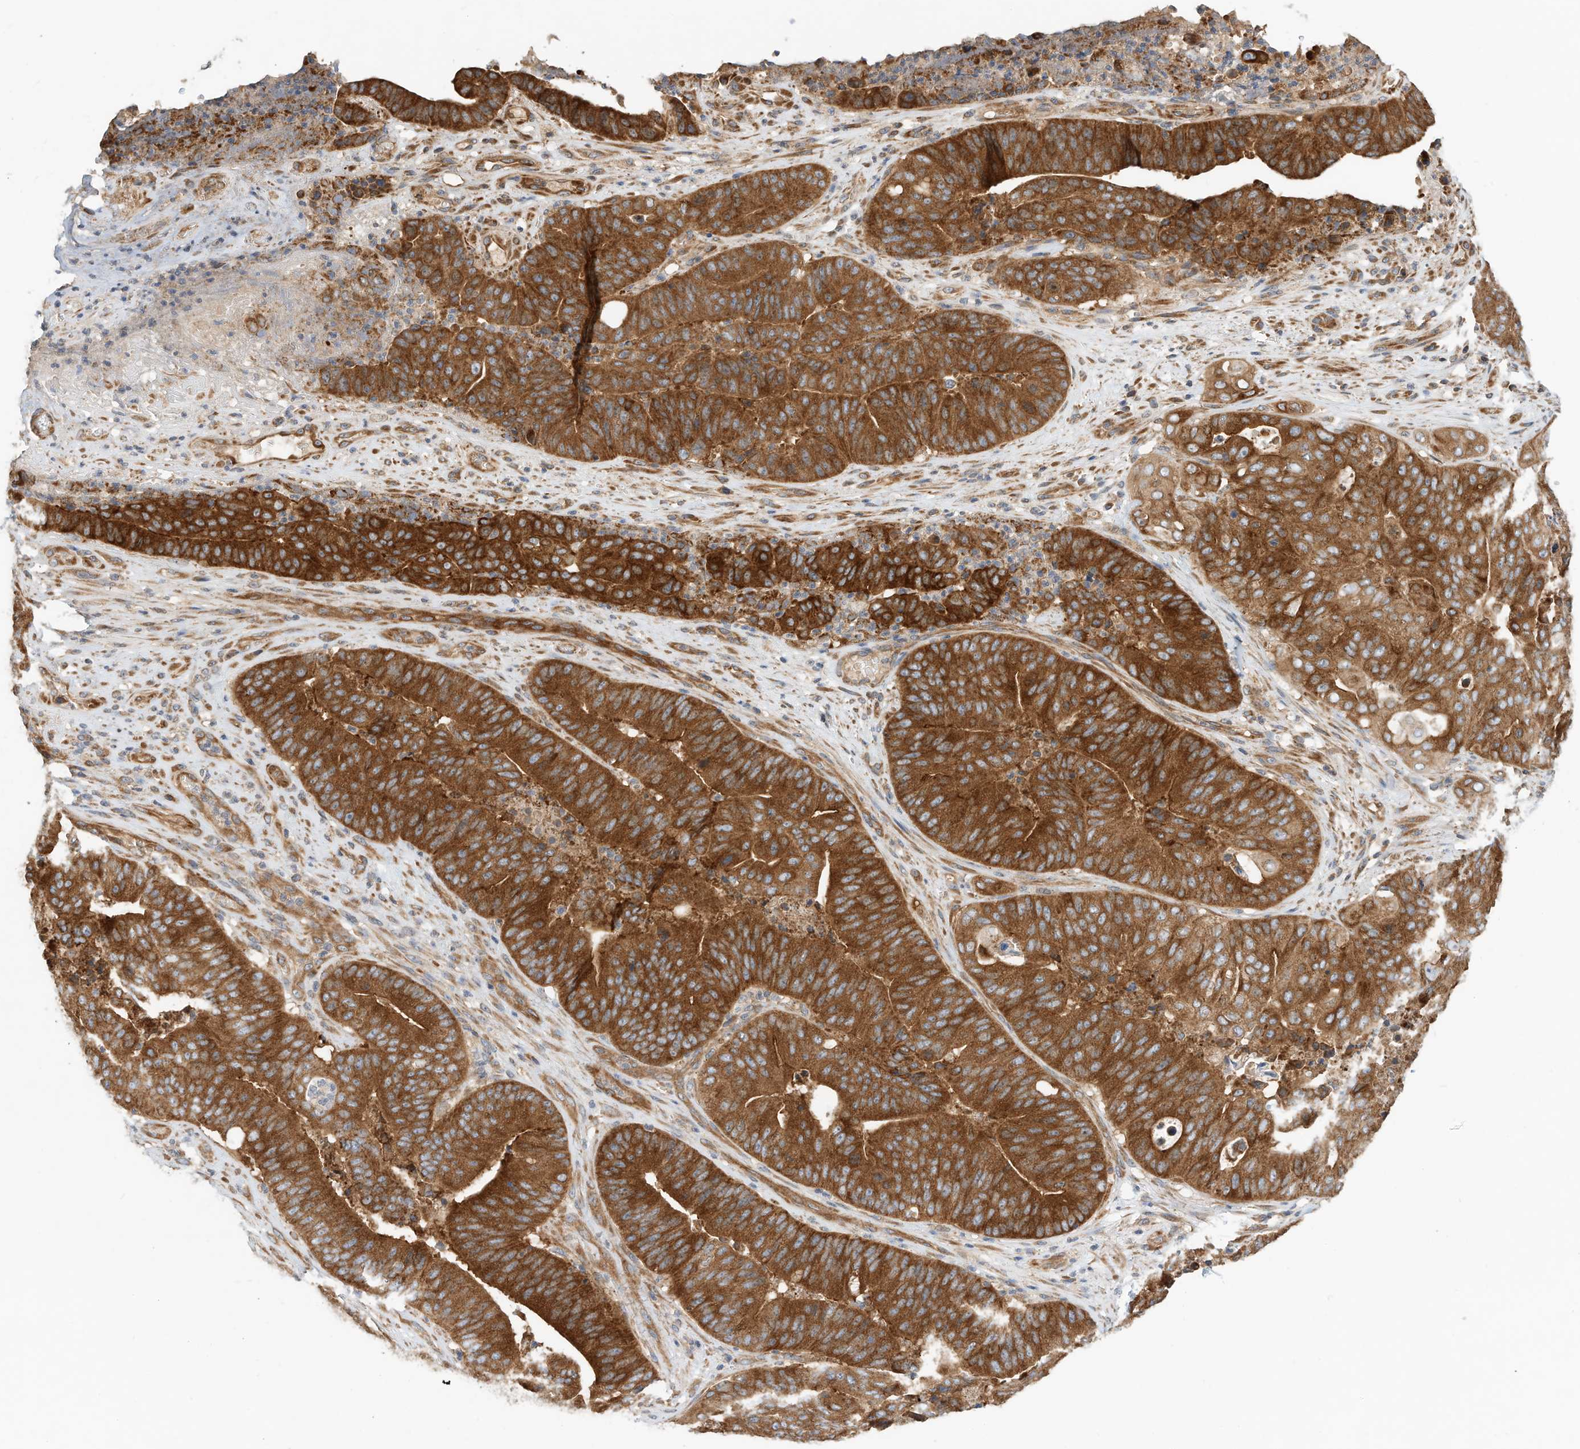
{"staining": {"intensity": "strong", "quantity": ">75%", "location": "cytoplasmic/membranous"}, "tissue": "pancreatic cancer", "cell_type": "Tumor cells", "image_type": "cancer", "snomed": [{"axis": "morphology", "description": "Adenocarcinoma, NOS"}, {"axis": "topography", "description": "Pancreas"}], "caption": "Immunohistochemical staining of adenocarcinoma (pancreatic) exhibits high levels of strong cytoplasmic/membranous protein staining in approximately >75% of tumor cells.", "gene": "CPAMD8", "patient": {"sex": "female", "age": 77}}